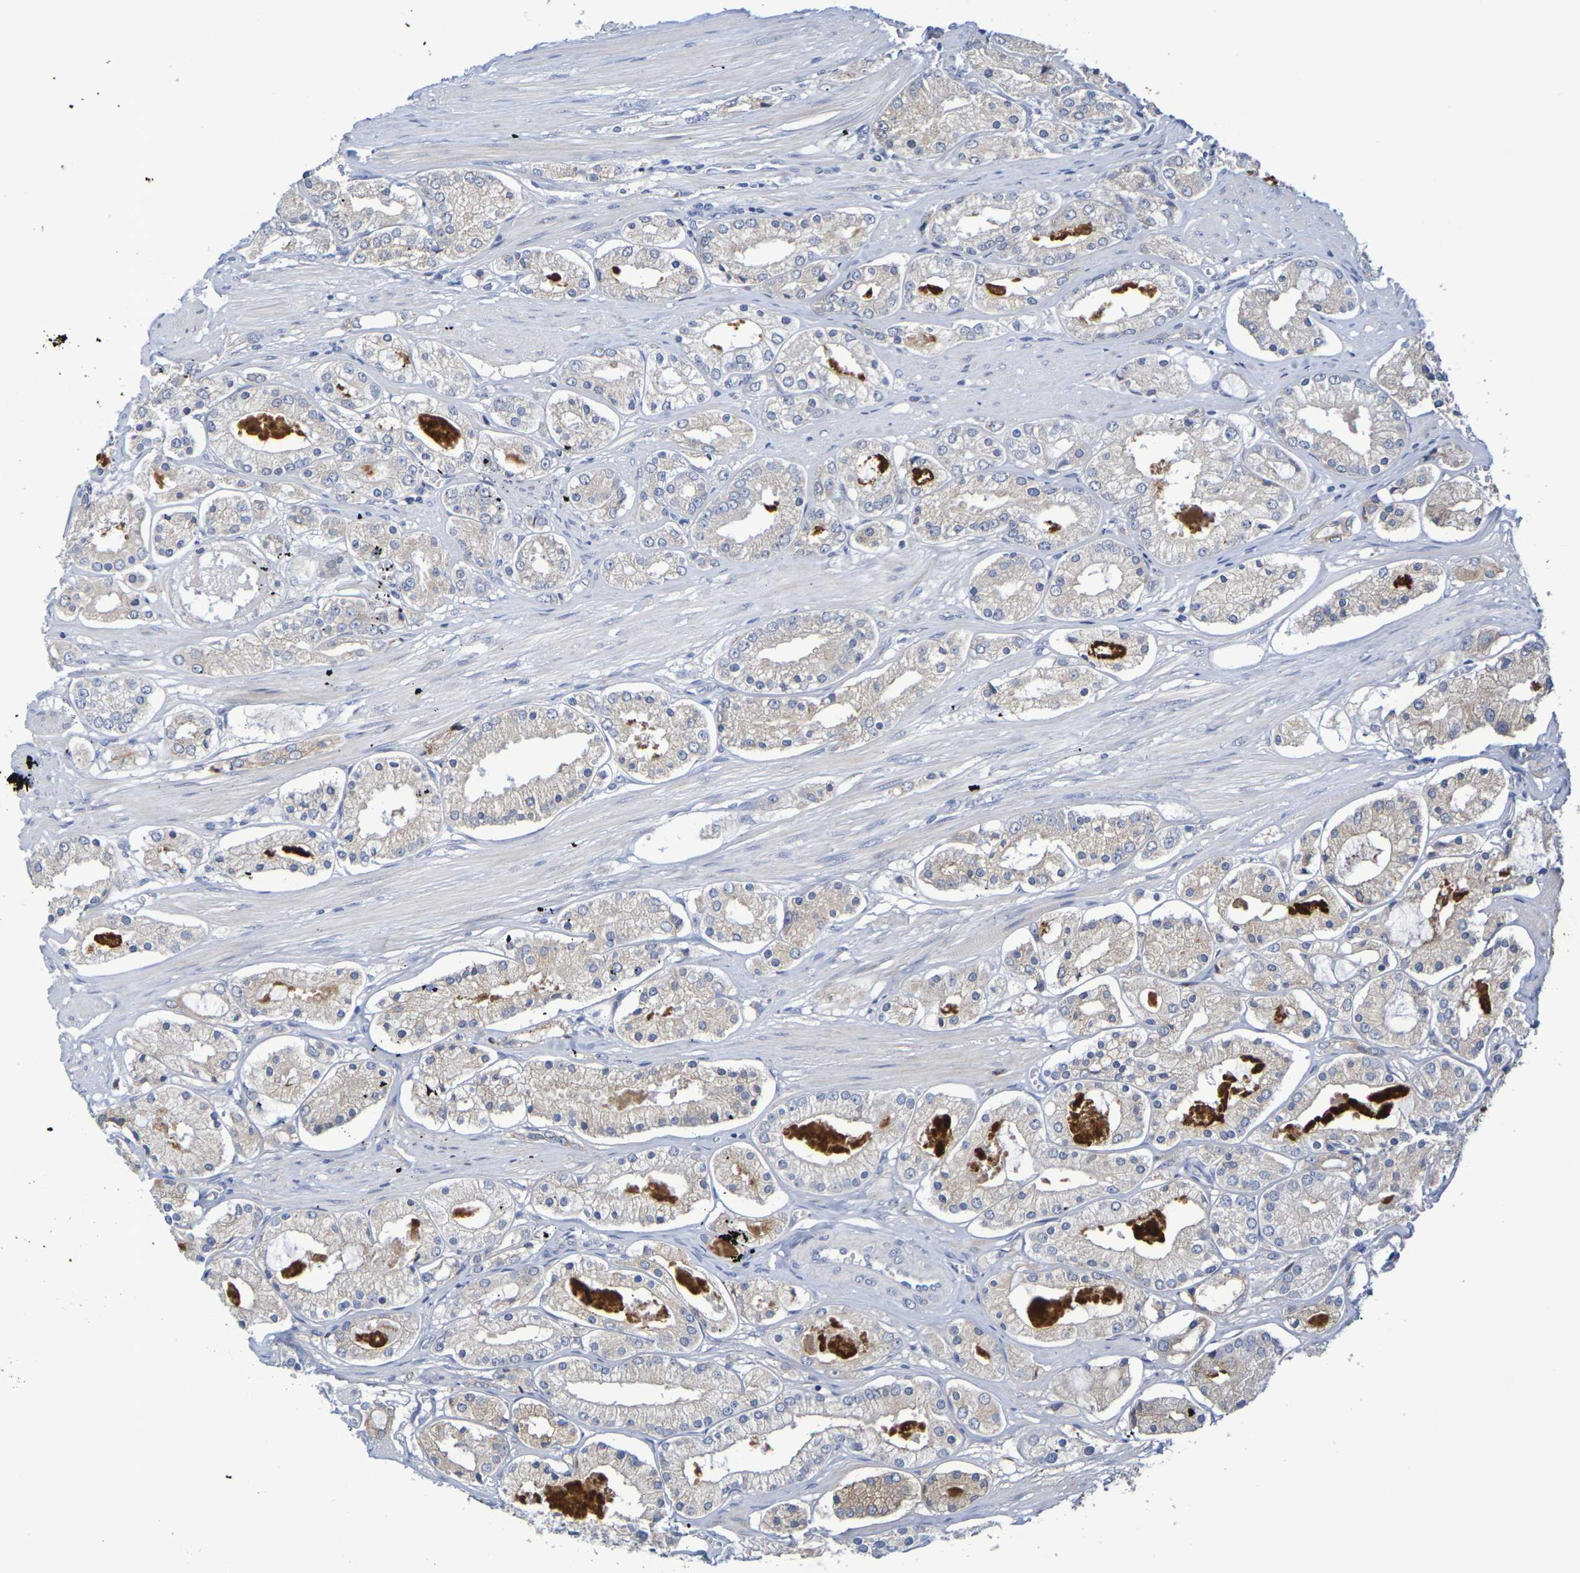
{"staining": {"intensity": "weak", "quantity": "25%-75%", "location": "cytoplasmic/membranous"}, "tissue": "prostate cancer", "cell_type": "Tumor cells", "image_type": "cancer", "snomed": [{"axis": "morphology", "description": "Adenocarcinoma, High grade"}, {"axis": "topography", "description": "Prostate"}], "caption": "Protein staining displays weak cytoplasmic/membranous expression in about 25%-75% of tumor cells in prostate cancer.", "gene": "SDC4", "patient": {"sex": "male", "age": 66}}